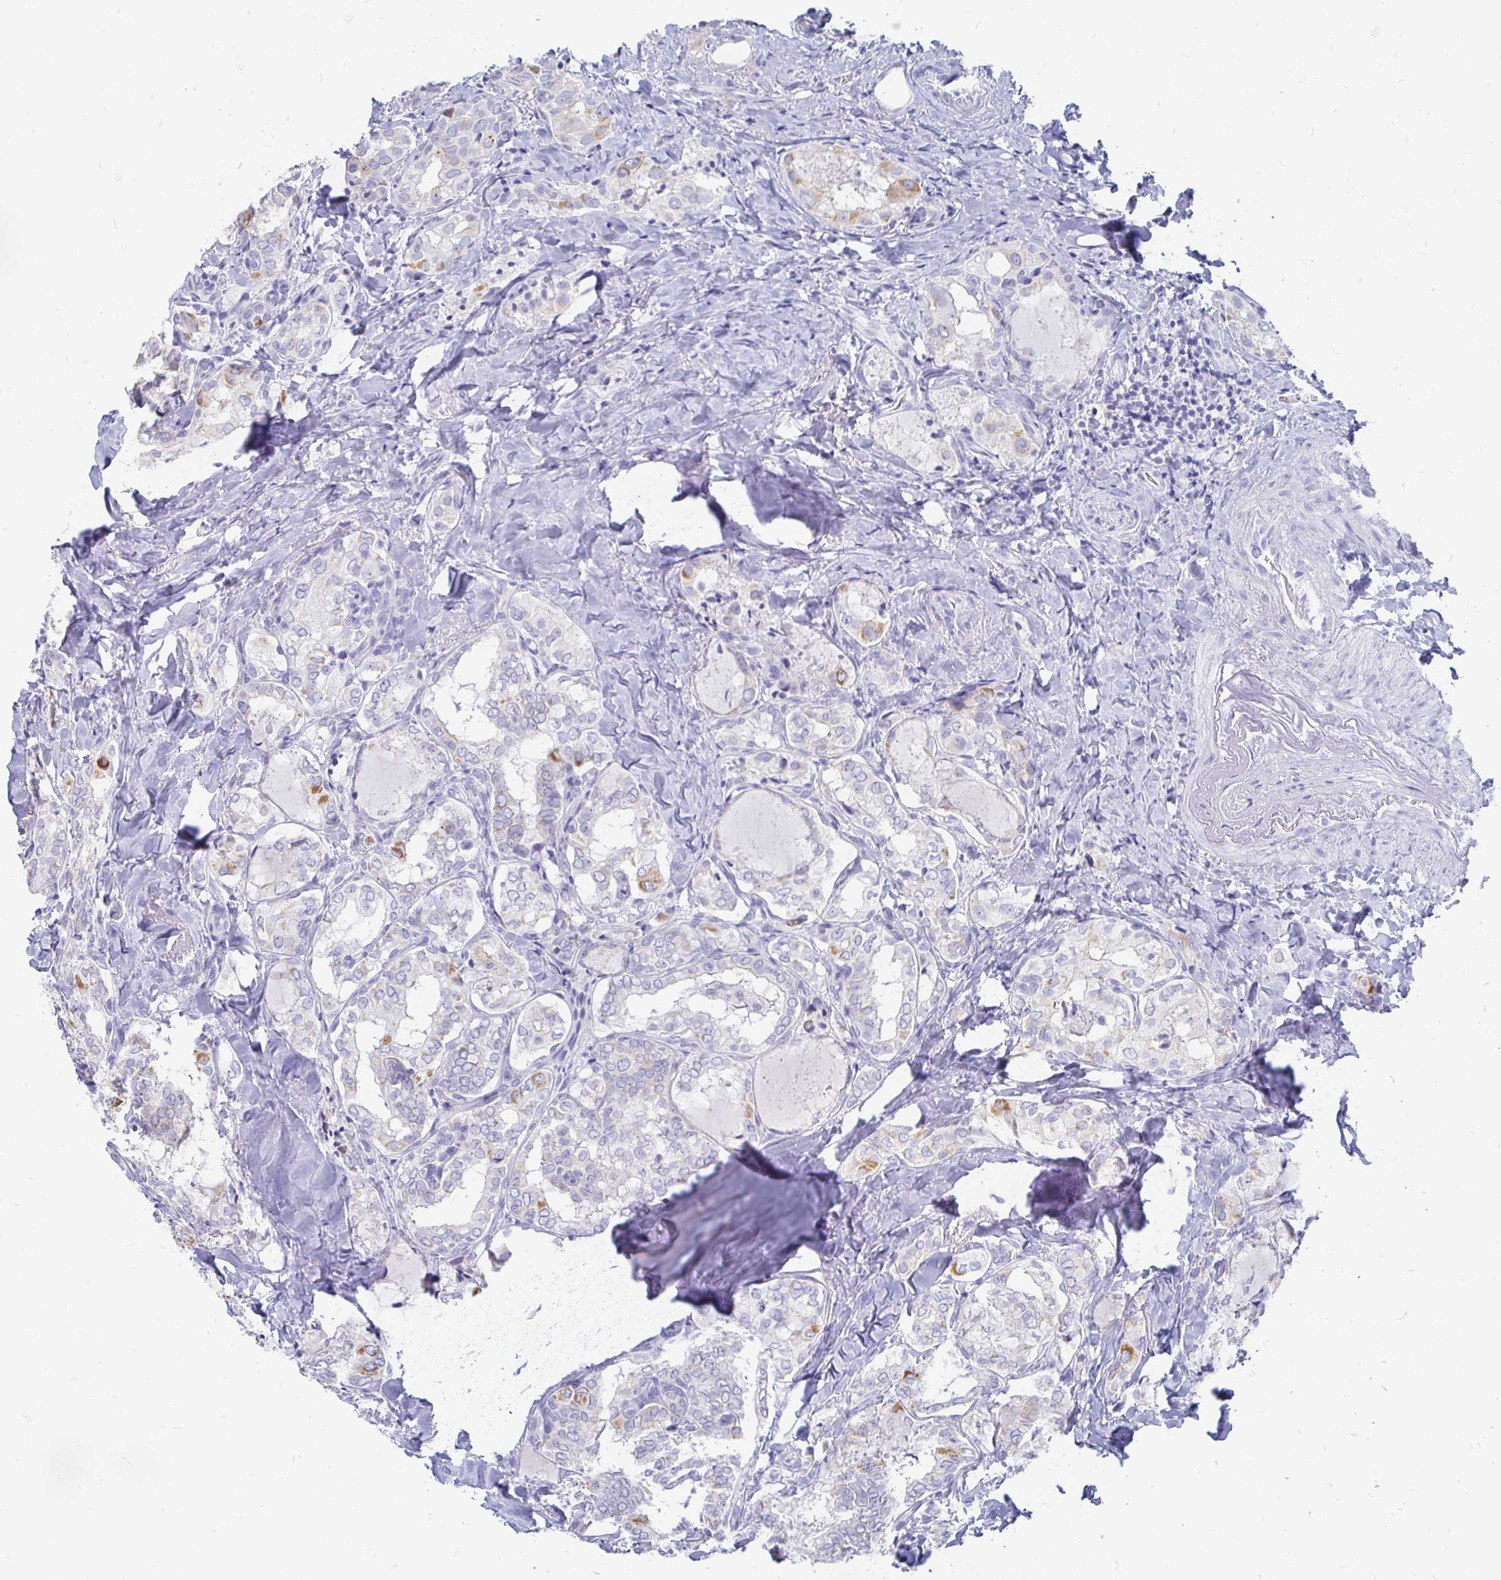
{"staining": {"intensity": "moderate", "quantity": "<25%", "location": "cytoplasmic/membranous"}, "tissue": "thyroid cancer", "cell_type": "Tumor cells", "image_type": "cancer", "snomed": [{"axis": "morphology", "description": "Papillary adenocarcinoma, NOS"}, {"axis": "topography", "description": "Thyroid gland"}], "caption": "Thyroid cancer was stained to show a protein in brown. There is low levels of moderate cytoplasmic/membranous positivity in approximately <25% of tumor cells. The protein is shown in brown color, while the nuclei are stained blue.", "gene": "PEG10", "patient": {"sex": "female", "age": 75}}